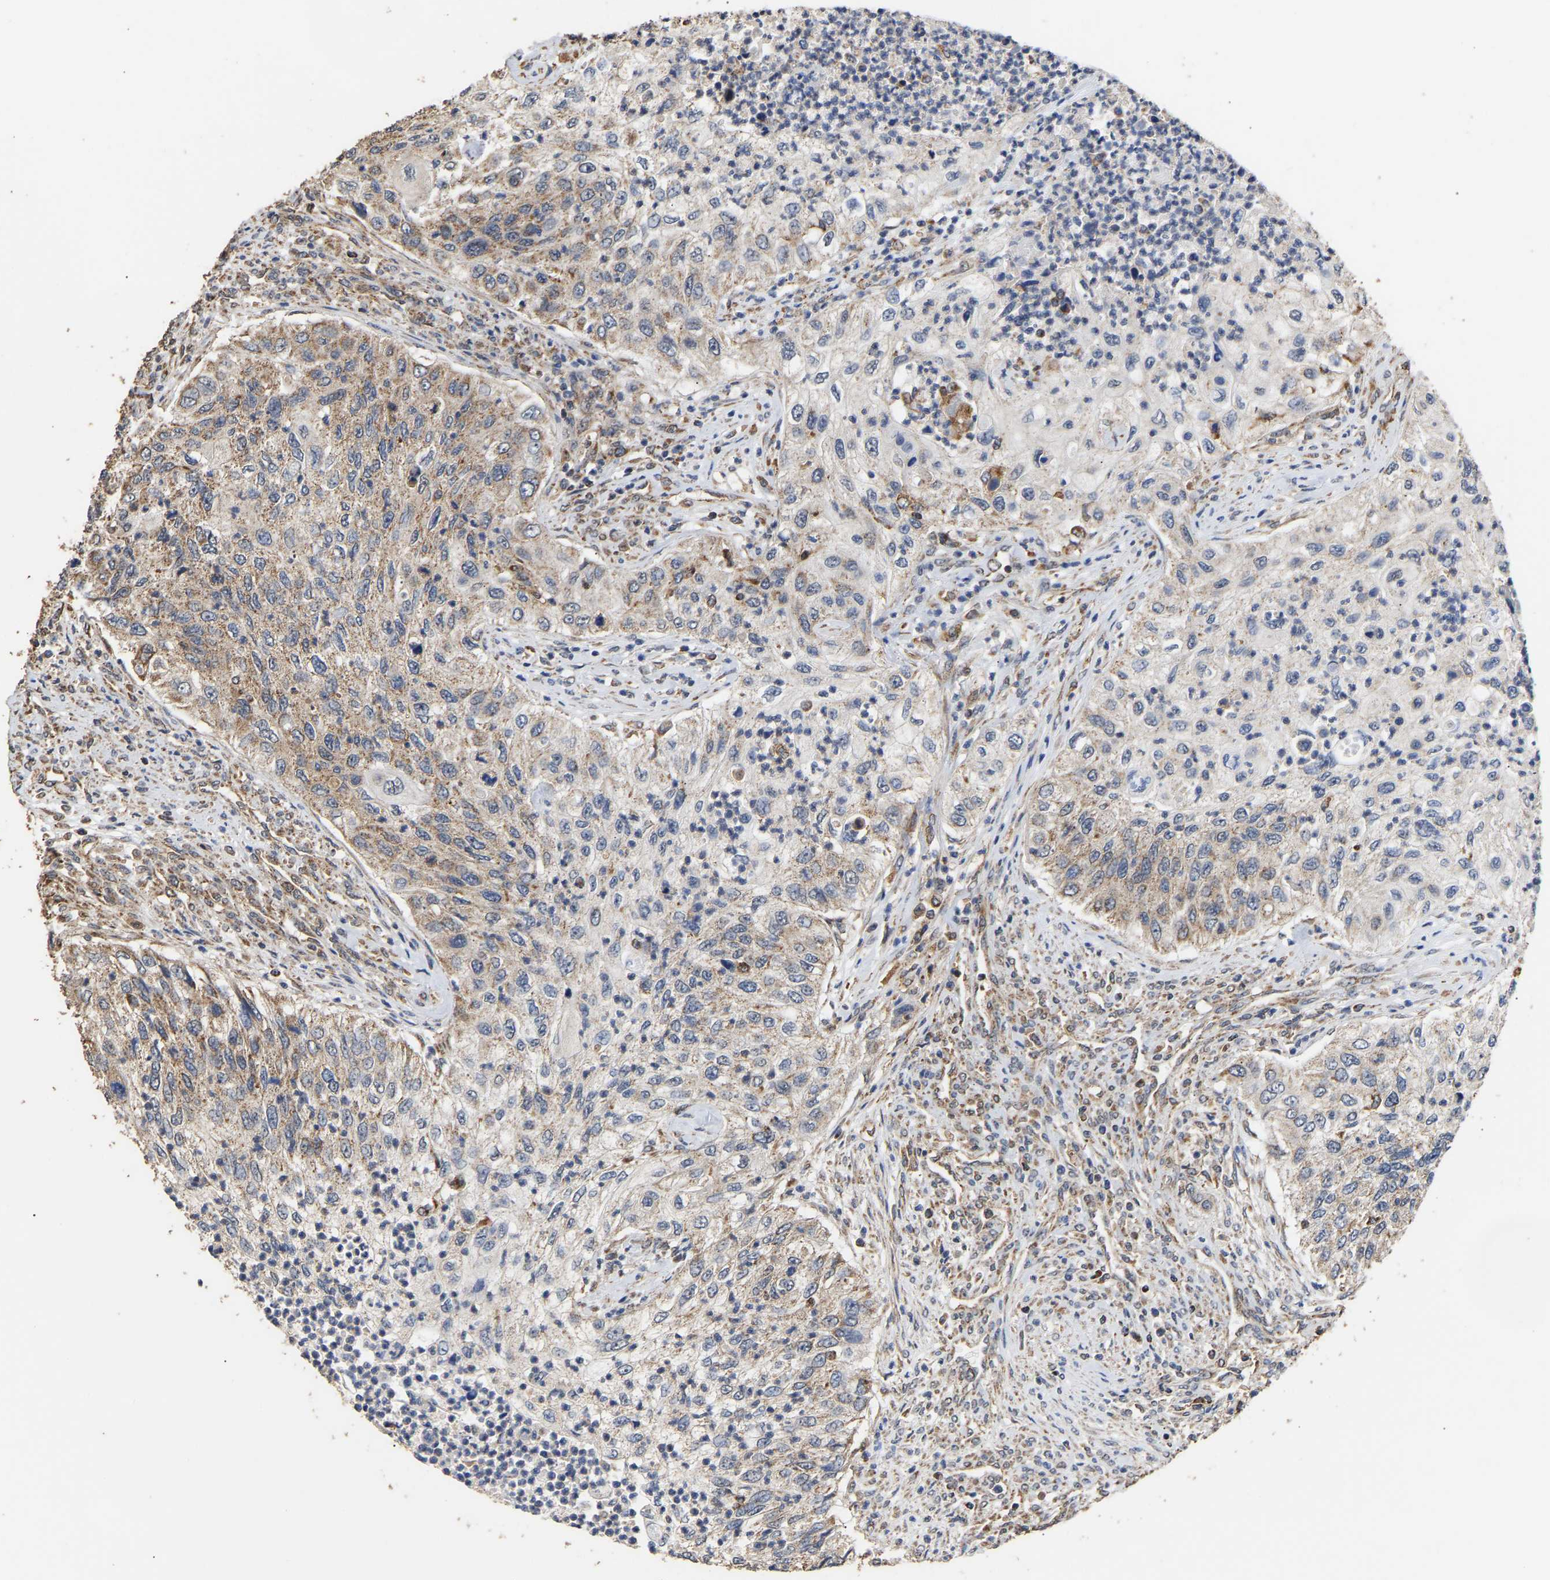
{"staining": {"intensity": "weak", "quantity": ">75%", "location": "cytoplasmic/membranous"}, "tissue": "urothelial cancer", "cell_type": "Tumor cells", "image_type": "cancer", "snomed": [{"axis": "morphology", "description": "Urothelial carcinoma, High grade"}, {"axis": "topography", "description": "Urinary bladder"}], "caption": "Approximately >75% of tumor cells in urothelial cancer show weak cytoplasmic/membranous protein positivity as visualized by brown immunohistochemical staining.", "gene": "ZNF26", "patient": {"sex": "female", "age": 60}}